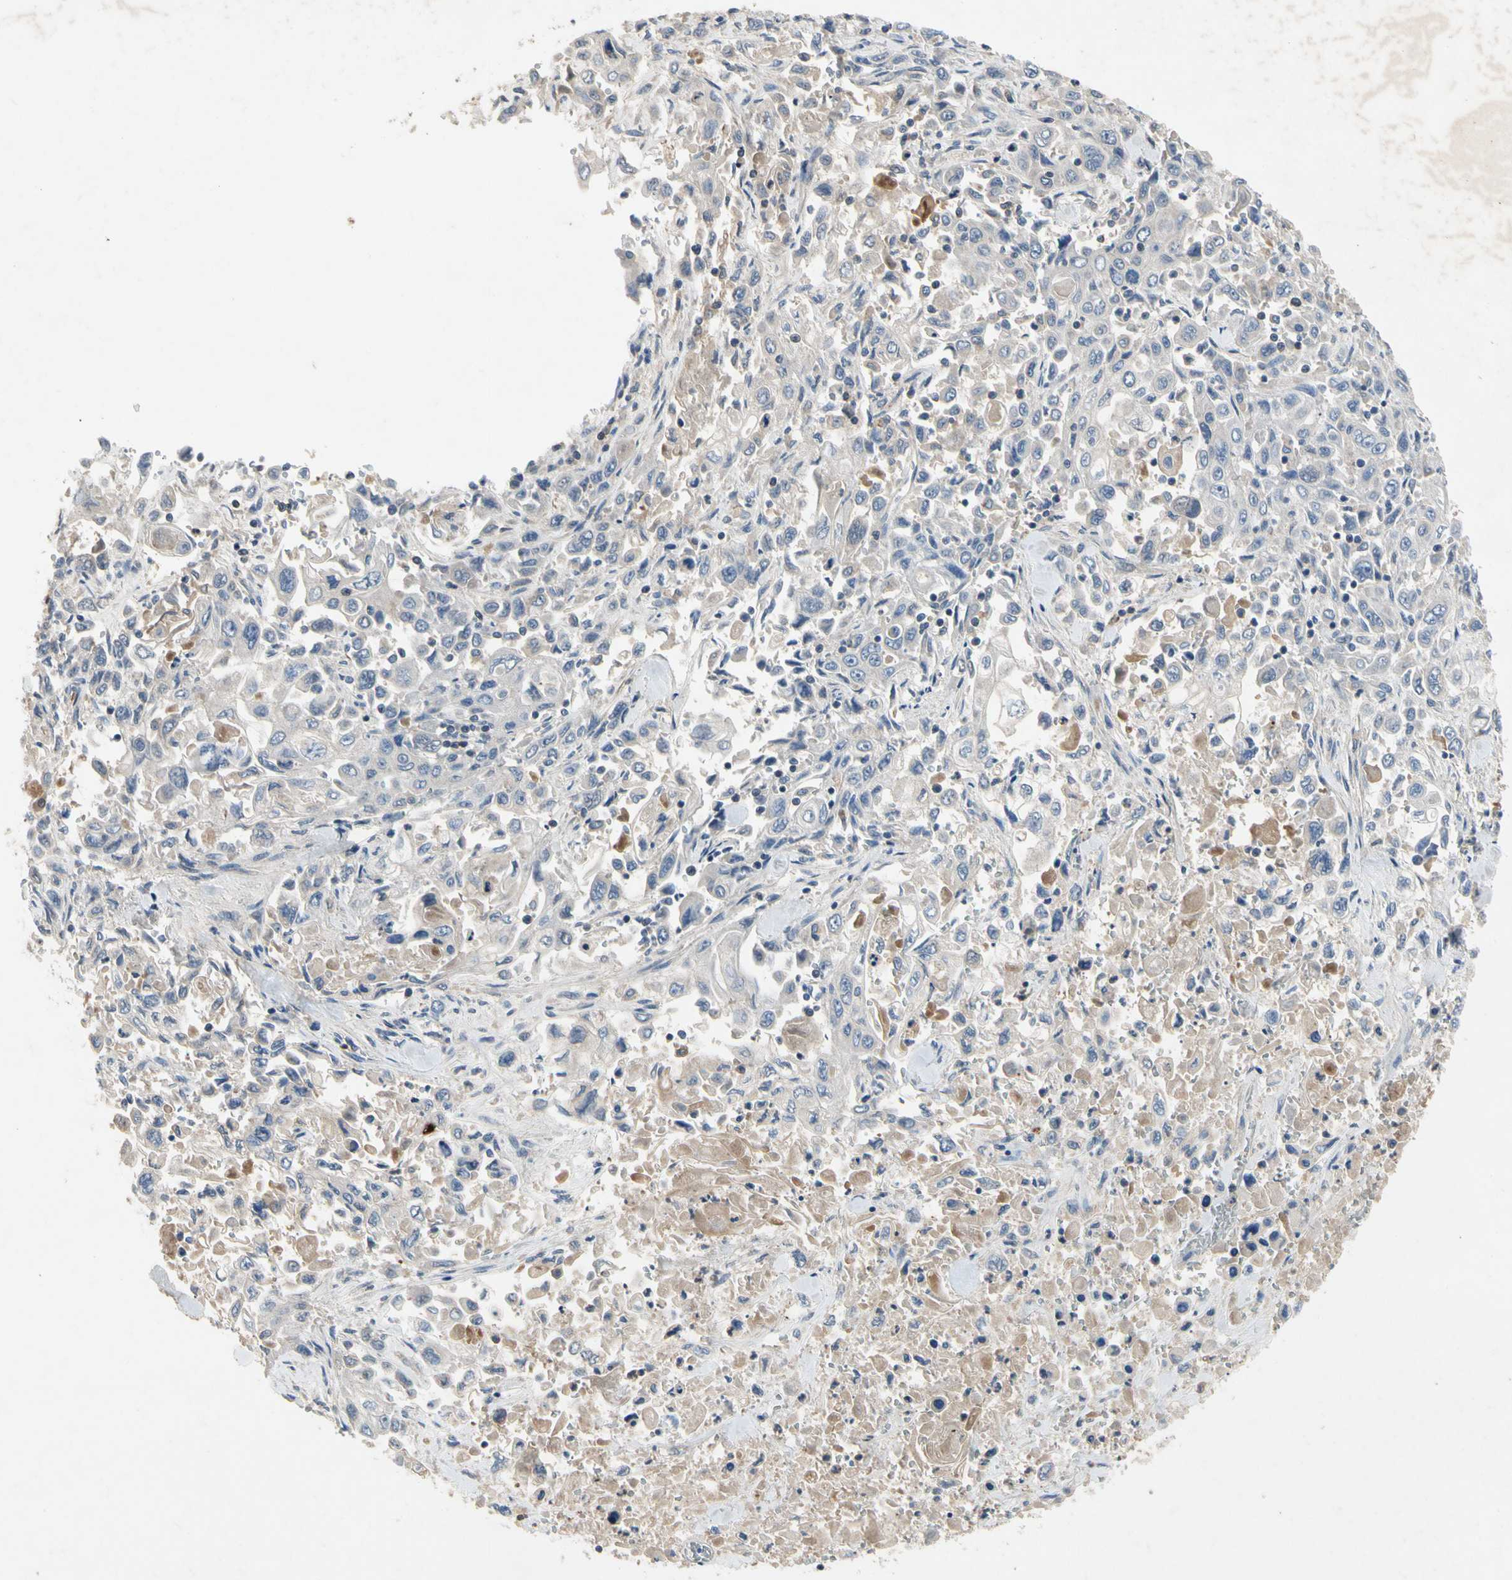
{"staining": {"intensity": "negative", "quantity": "none", "location": "none"}, "tissue": "pancreatic cancer", "cell_type": "Tumor cells", "image_type": "cancer", "snomed": [{"axis": "morphology", "description": "Adenocarcinoma, NOS"}, {"axis": "topography", "description": "Pancreas"}], "caption": "Protein analysis of adenocarcinoma (pancreatic) displays no significant positivity in tumor cells.", "gene": "CRTAC1", "patient": {"sex": "male", "age": 70}}